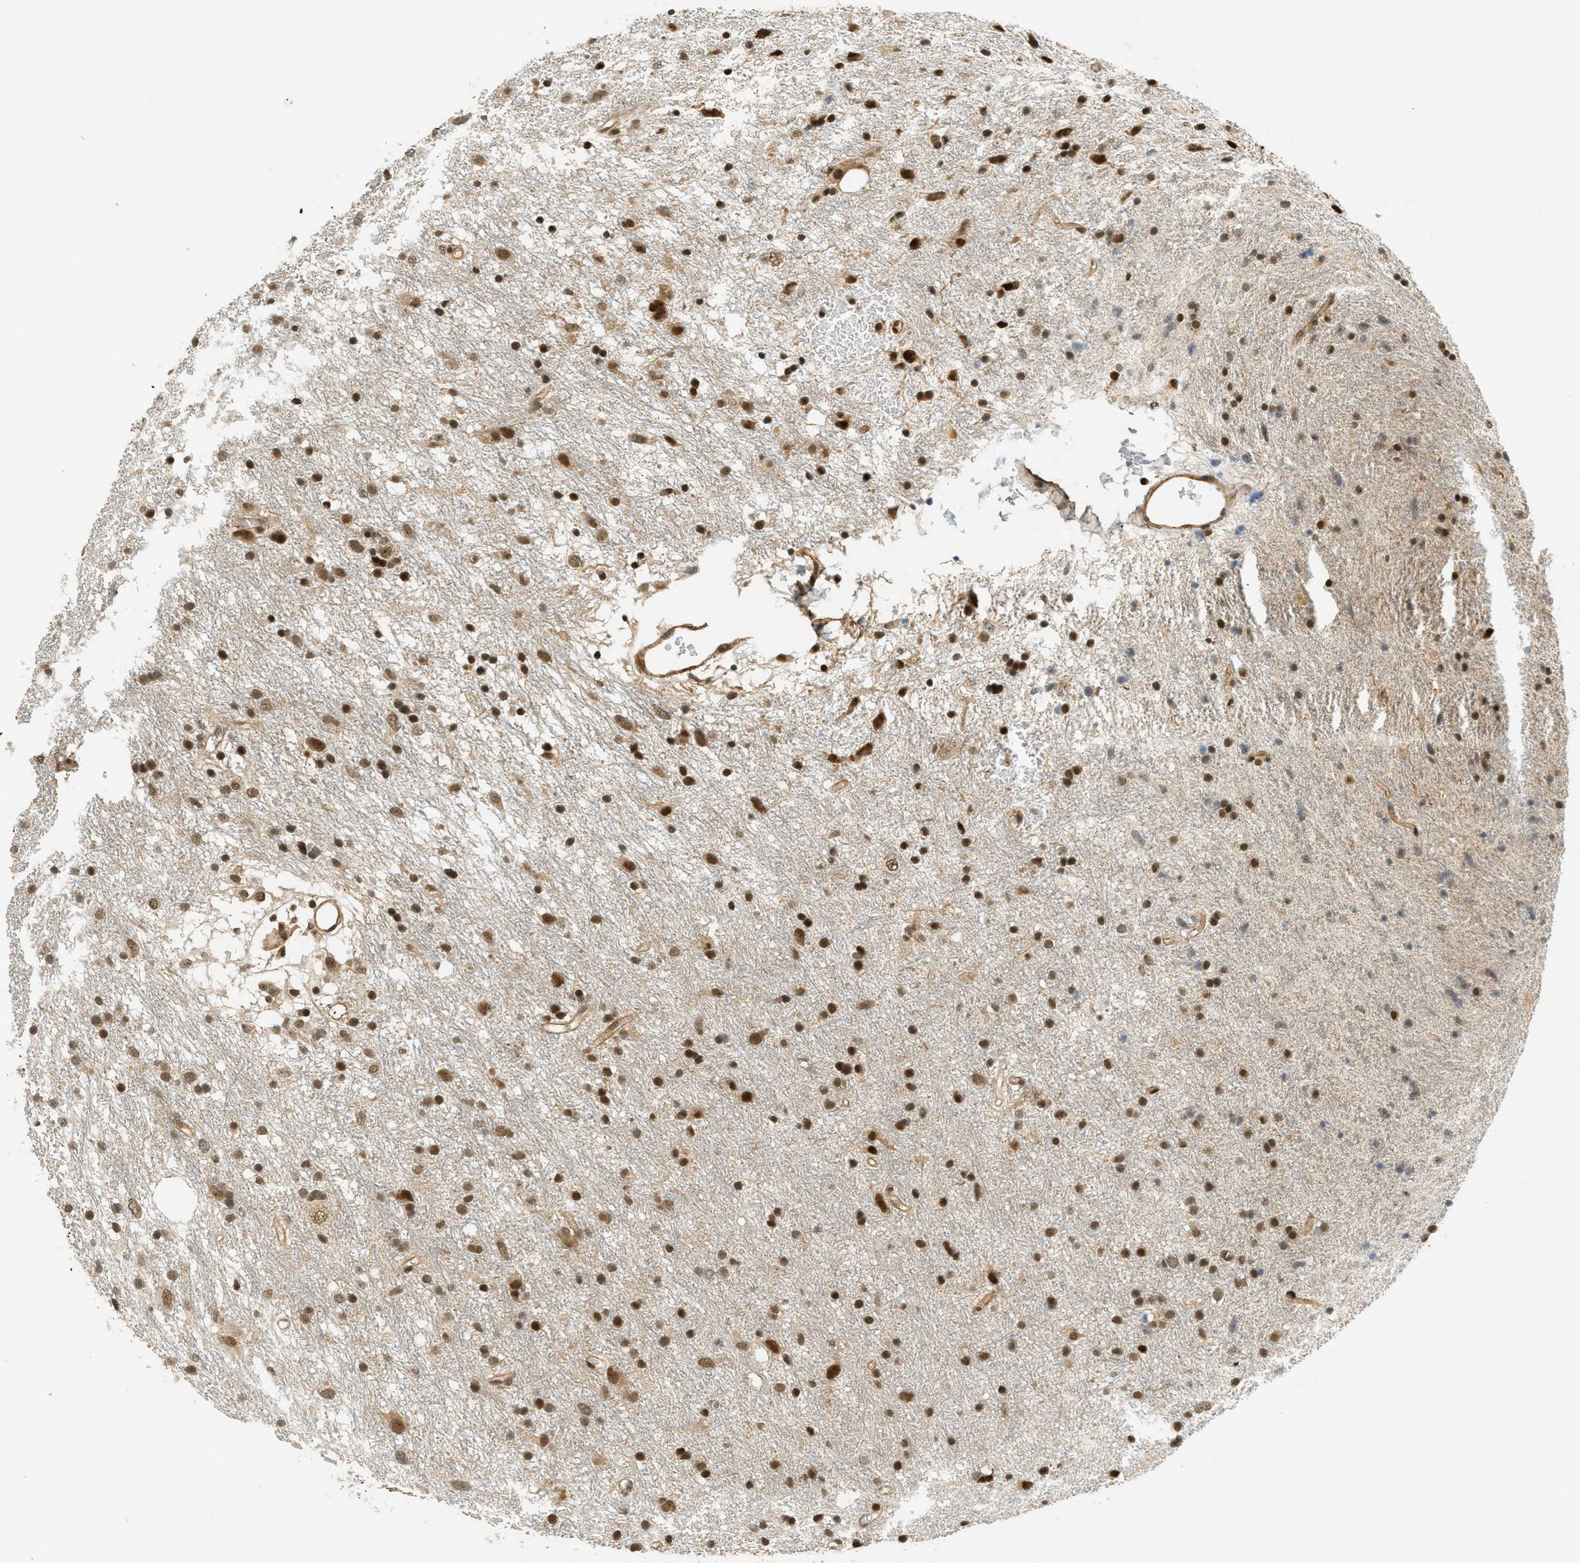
{"staining": {"intensity": "strong", "quantity": ">75%", "location": "nuclear"}, "tissue": "glioma", "cell_type": "Tumor cells", "image_type": "cancer", "snomed": [{"axis": "morphology", "description": "Glioma, malignant, Low grade"}, {"axis": "topography", "description": "Brain"}], "caption": "Immunohistochemical staining of human glioma exhibits high levels of strong nuclear expression in about >75% of tumor cells.", "gene": "FOXM1", "patient": {"sex": "male", "age": 77}}